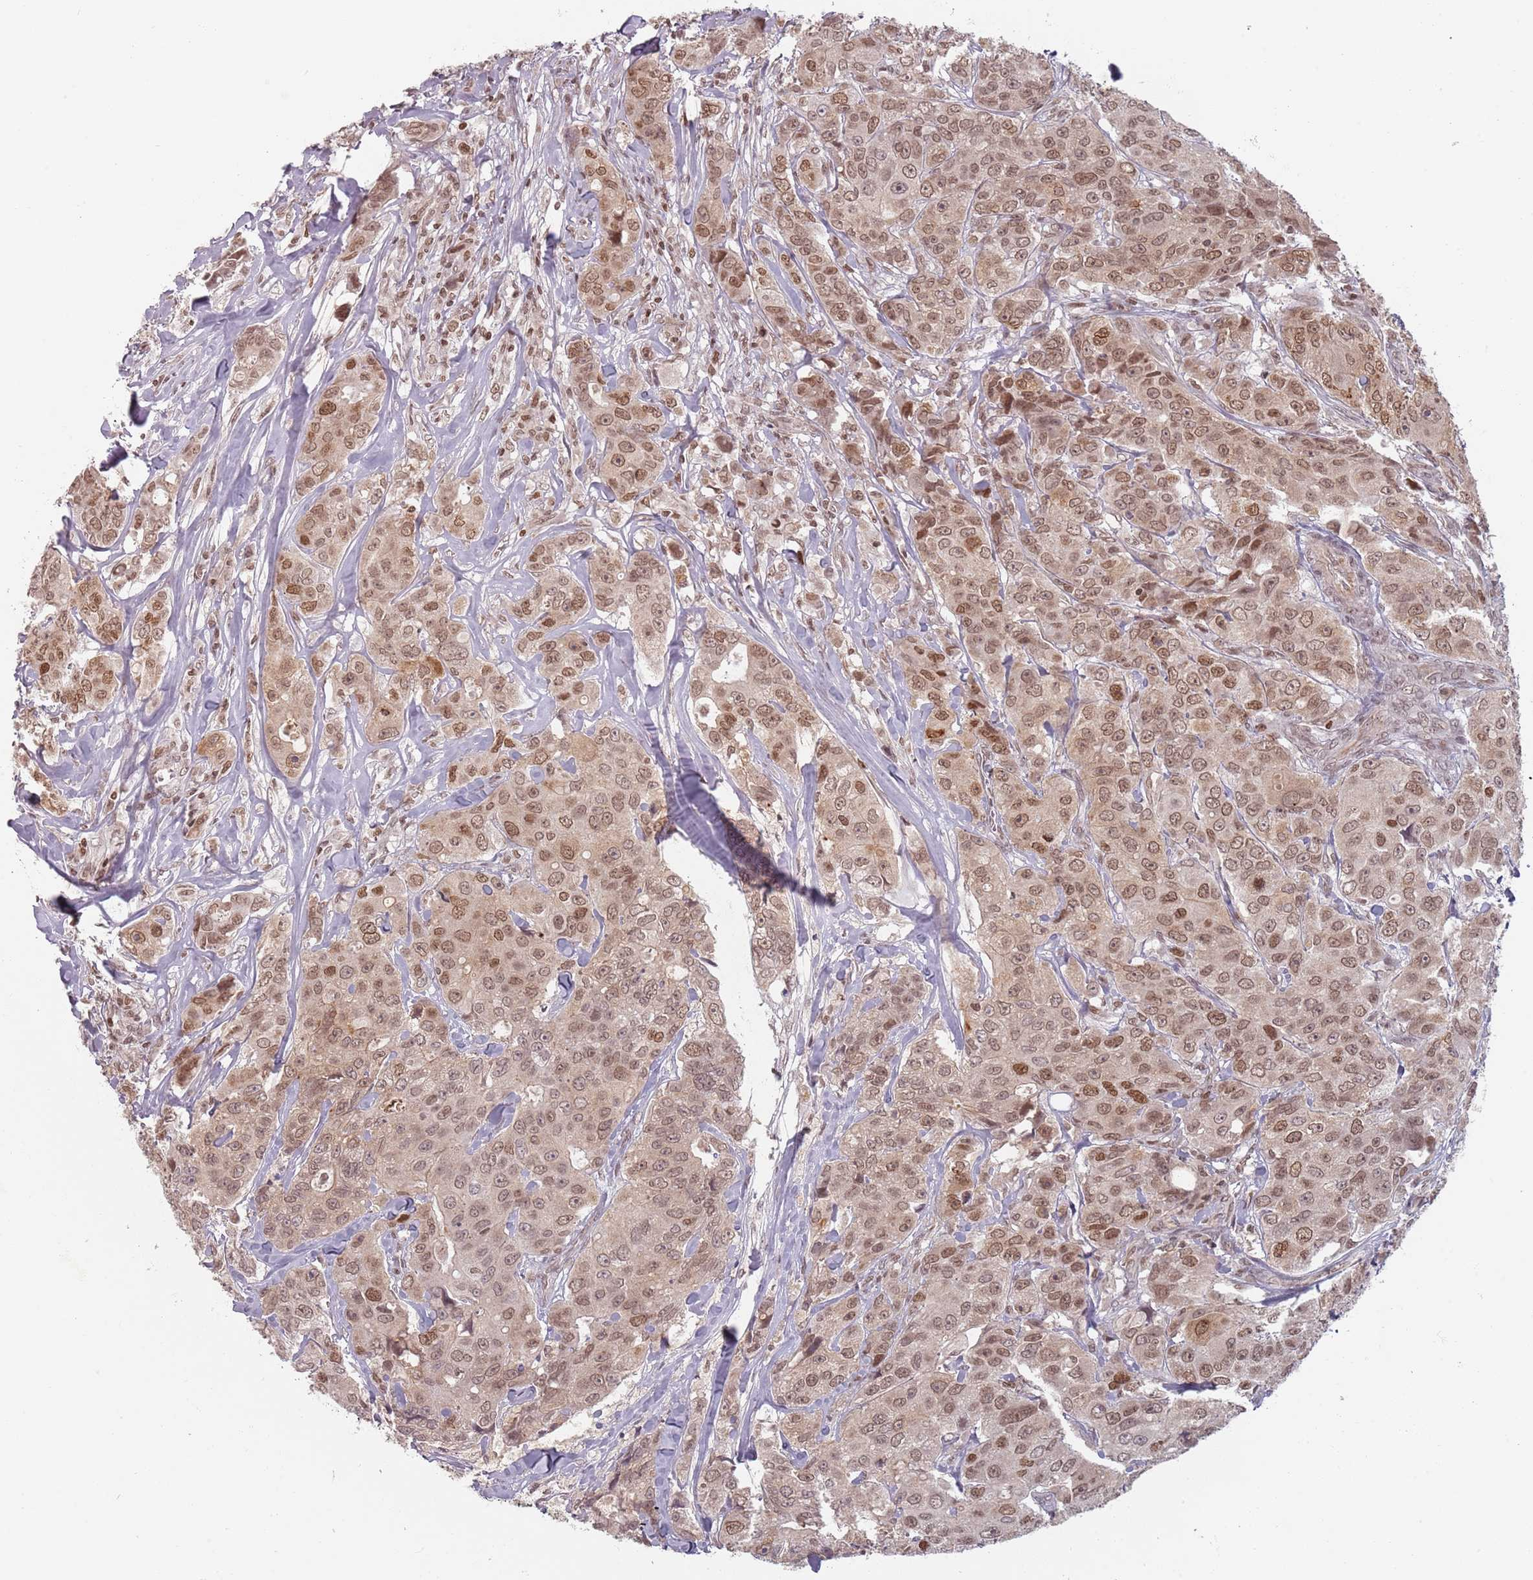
{"staining": {"intensity": "moderate", "quantity": ">75%", "location": "cytoplasmic/membranous,nuclear"}, "tissue": "breast cancer", "cell_type": "Tumor cells", "image_type": "cancer", "snomed": [{"axis": "morphology", "description": "Duct carcinoma"}, {"axis": "topography", "description": "Breast"}], "caption": "Immunohistochemical staining of breast cancer exhibits moderate cytoplasmic/membranous and nuclear protein expression in approximately >75% of tumor cells.", "gene": "NUP50", "patient": {"sex": "female", "age": 43}}